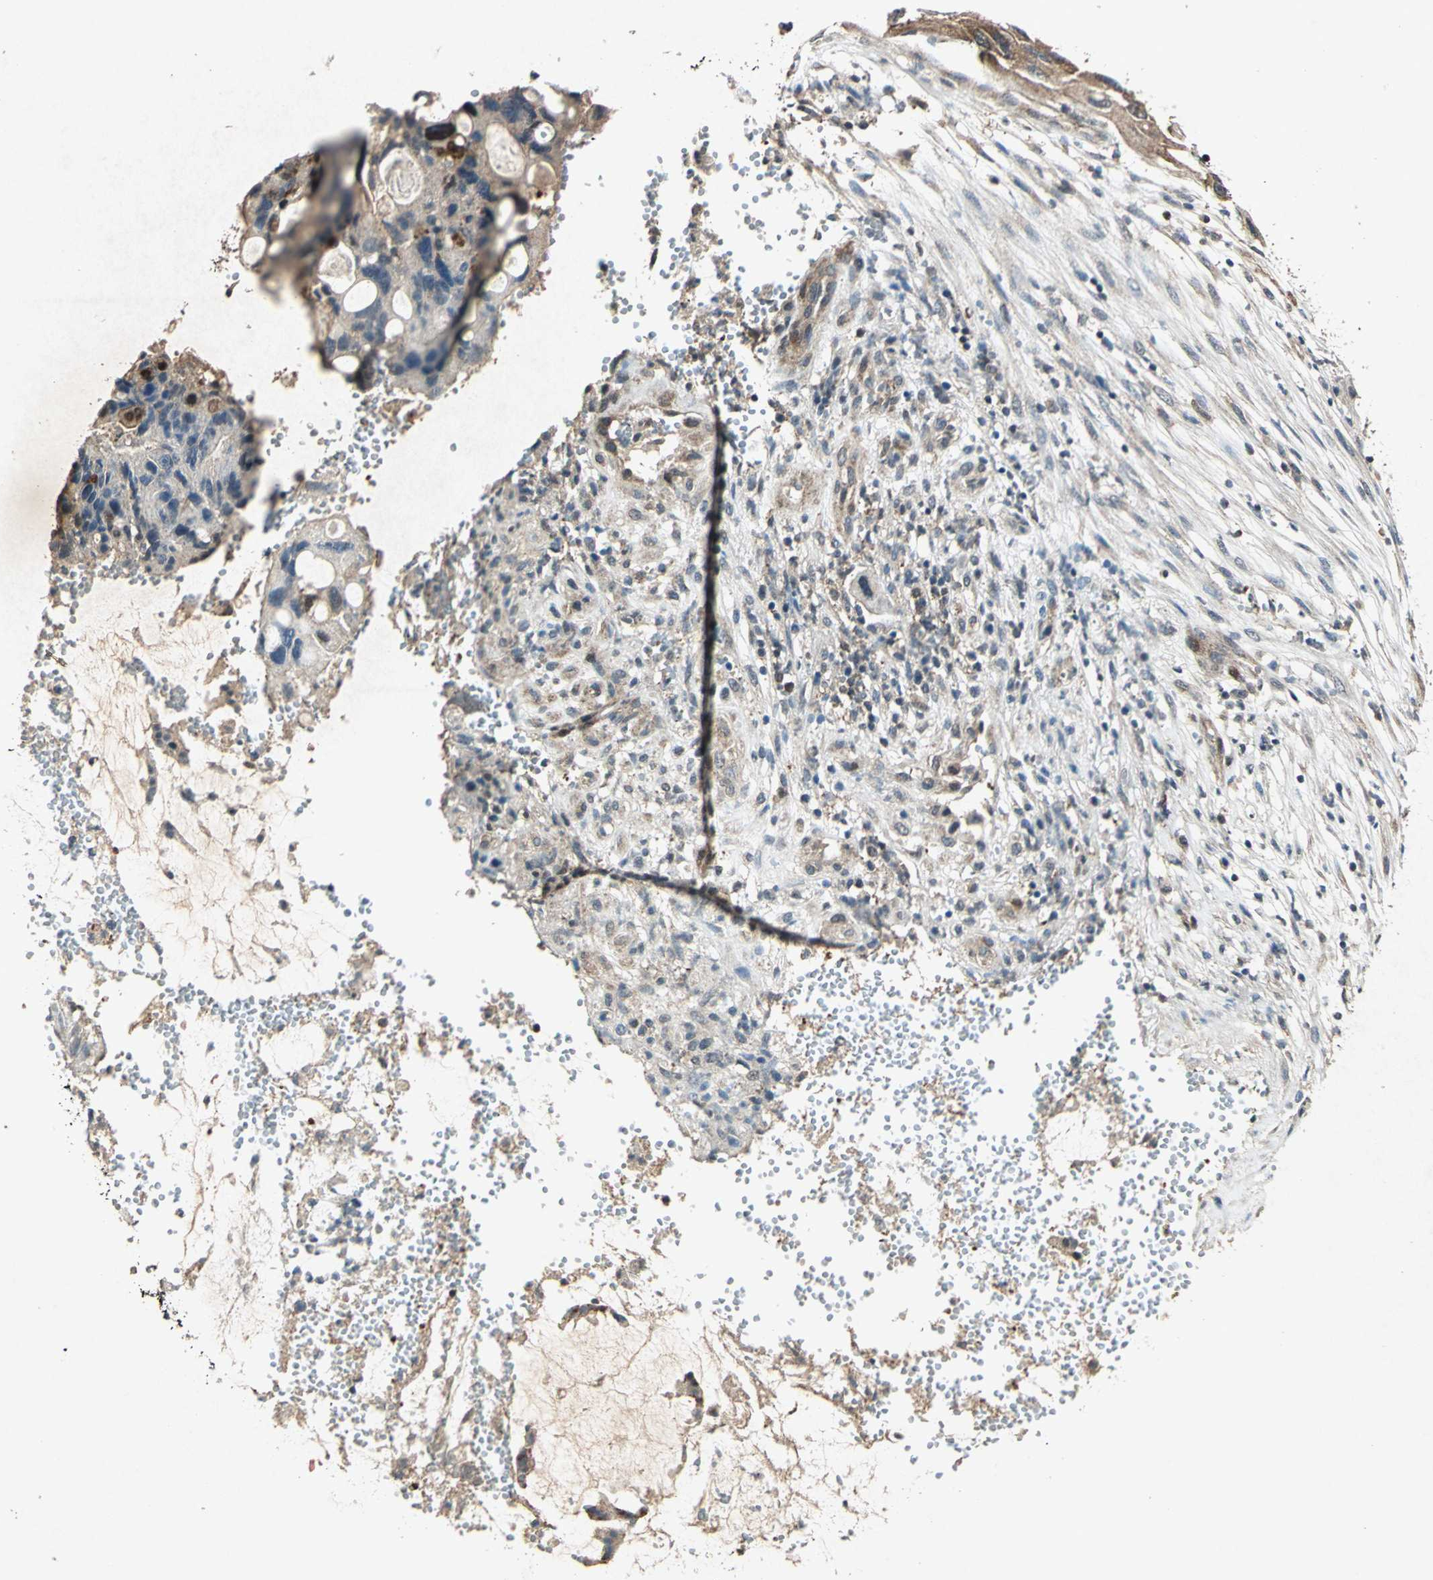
{"staining": {"intensity": "negative", "quantity": "none", "location": "none"}, "tissue": "colorectal cancer", "cell_type": "Tumor cells", "image_type": "cancer", "snomed": [{"axis": "morphology", "description": "Adenocarcinoma, NOS"}, {"axis": "topography", "description": "Colon"}], "caption": "A photomicrograph of adenocarcinoma (colorectal) stained for a protein exhibits no brown staining in tumor cells.", "gene": "AHSA1", "patient": {"sex": "female", "age": 57}}